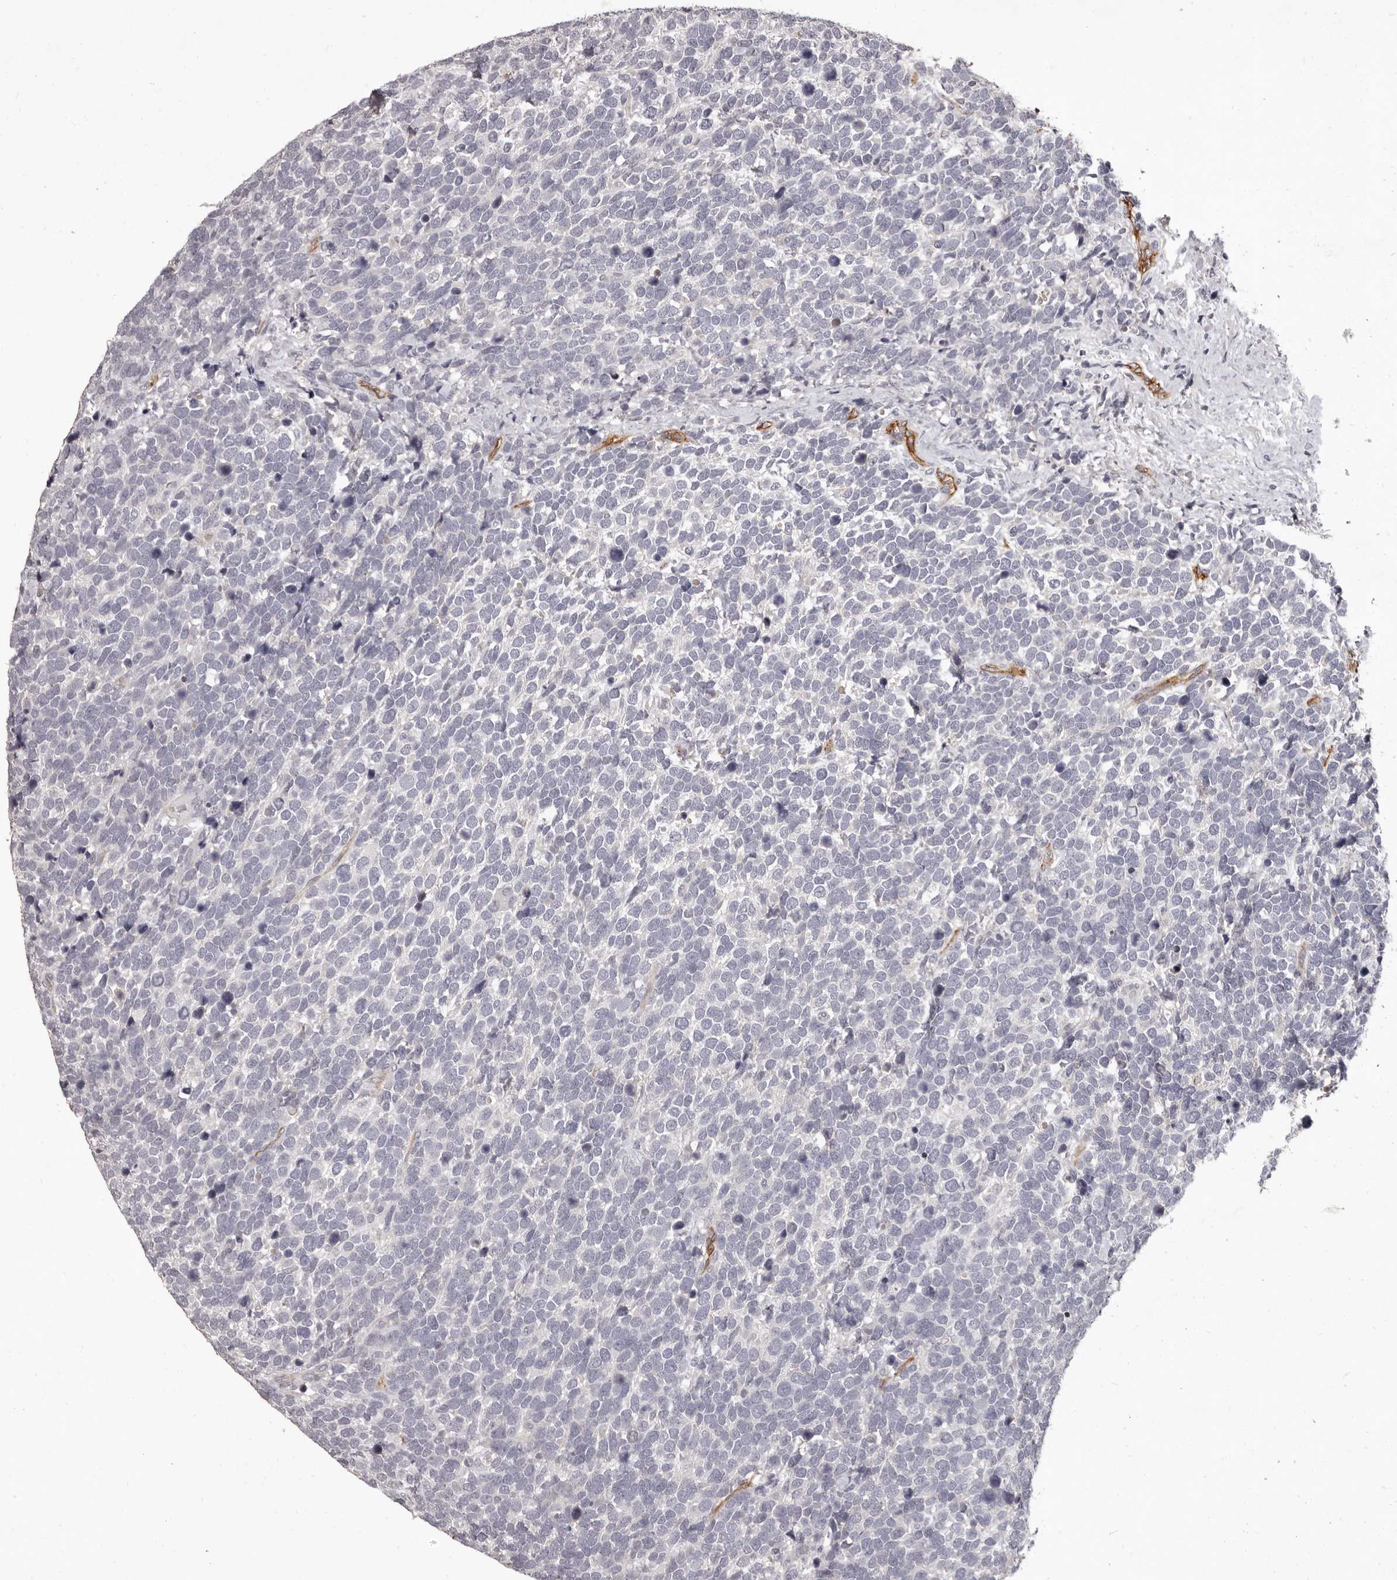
{"staining": {"intensity": "negative", "quantity": "none", "location": "none"}, "tissue": "urothelial cancer", "cell_type": "Tumor cells", "image_type": "cancer", "snomed": [{"axis": "morphology", "description": "Urothelial carcinoma, High grade"}, {"axis": "topography", "description": "Urinary bladder"}], "caption": "DAB immunohistochemical staining of human urothelial cancer displays no significant expression in tumor cells. (DAB immunohistochemistry (IHC) with hematoxylin counter stain).", "gene": "GPR78", "patient": {"sex": "female", "age": 82}}